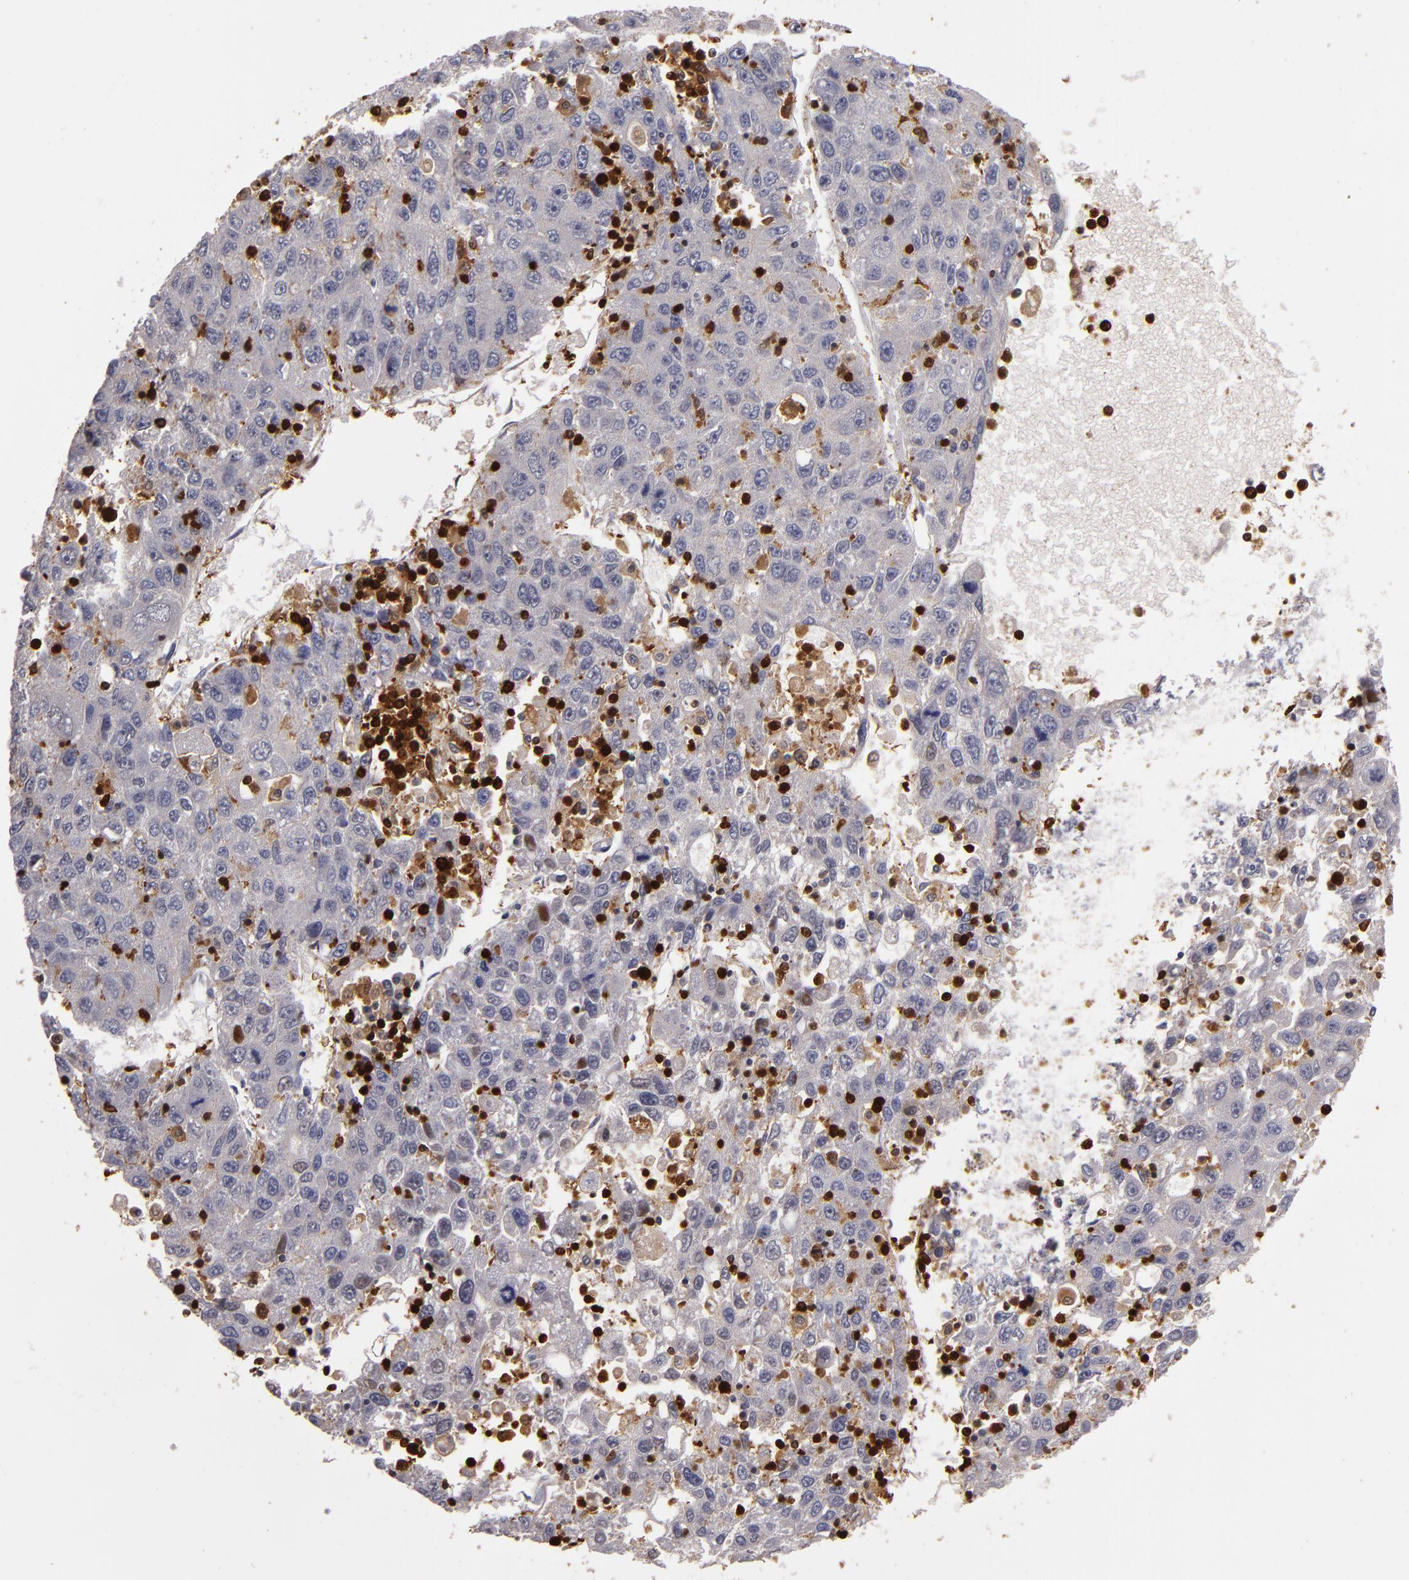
{"staining": {"intensity": "weak", "quantity": "25%-75%", "location": "cytoplasmic/membranous"}, "tissue": "liver cancer", "cell_type": "Tumor cells", "image_type": "cancer", "snomed": [{"axis": "morphology", "description": "Carcinoma, Hepatocellular, NOS"}, {"axis": "topography", "description": "Liver"}], "caption": "Immunohistochemistry micrograph of liver cancer stained for a protein (brown), which displays low levels of weak cytoplasmic/membranous positivity in approximately 25%-75% of tumor cells.", "gene": "WAS", "patient": {"sex": "male", "age": 49}}